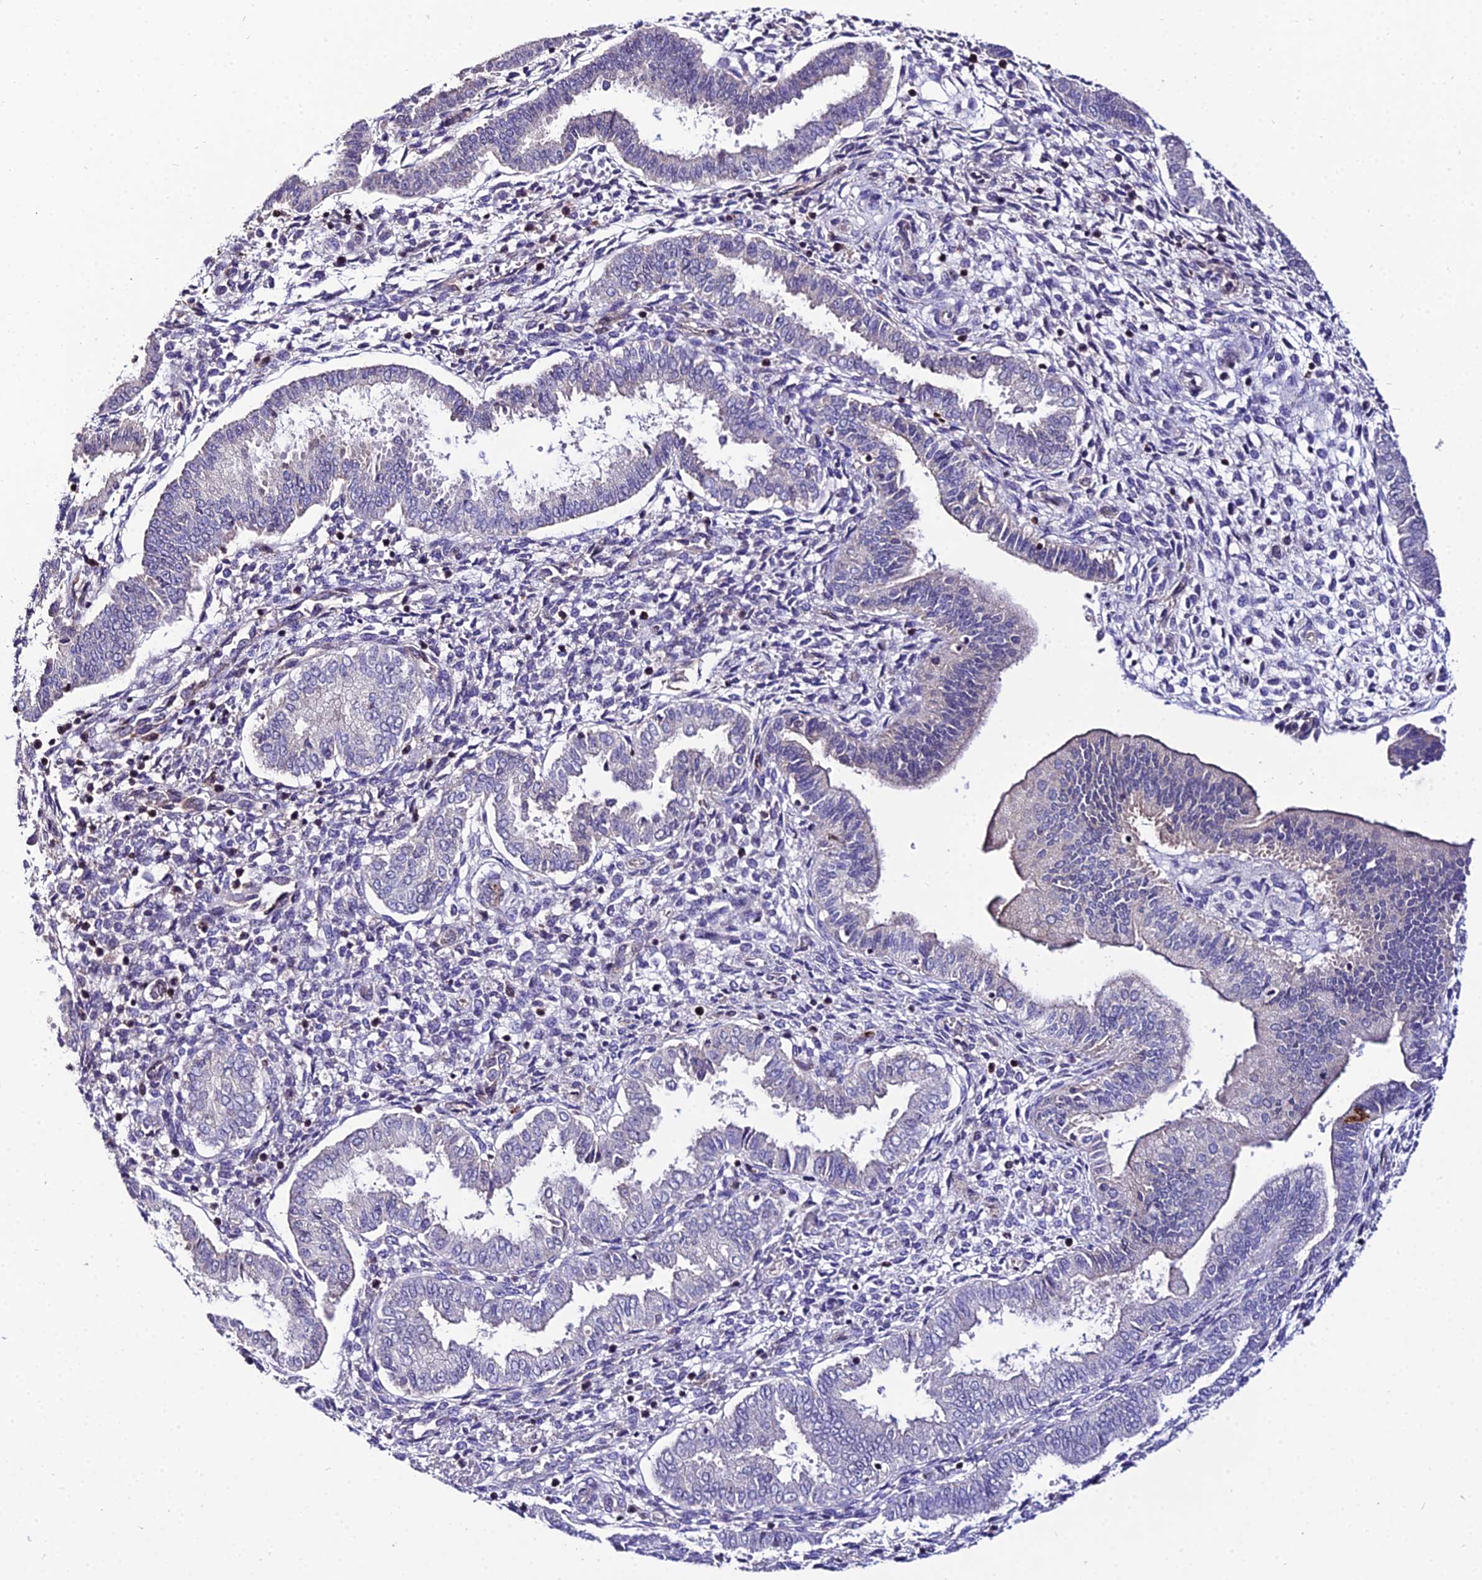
{"staining": {"intensity": "negative", "quantity": "none", "location": "none"}, "tissue": "endometrium", "cell_type": "Cells in endometrial stroma", "image_type": "normal", "snomed": [{"axis": "morphology", "description": "Normal tissue, NOS"}, {"axis": "topography", "description": "Endometrium"}], "caption": "Cells in endometrial stroma show no significant positivity in benign endometrium. (DAB IHC with hematoxylin counter stain).", "gene": "SHQ1", "patient": {"sex": "female", "age": 24}}